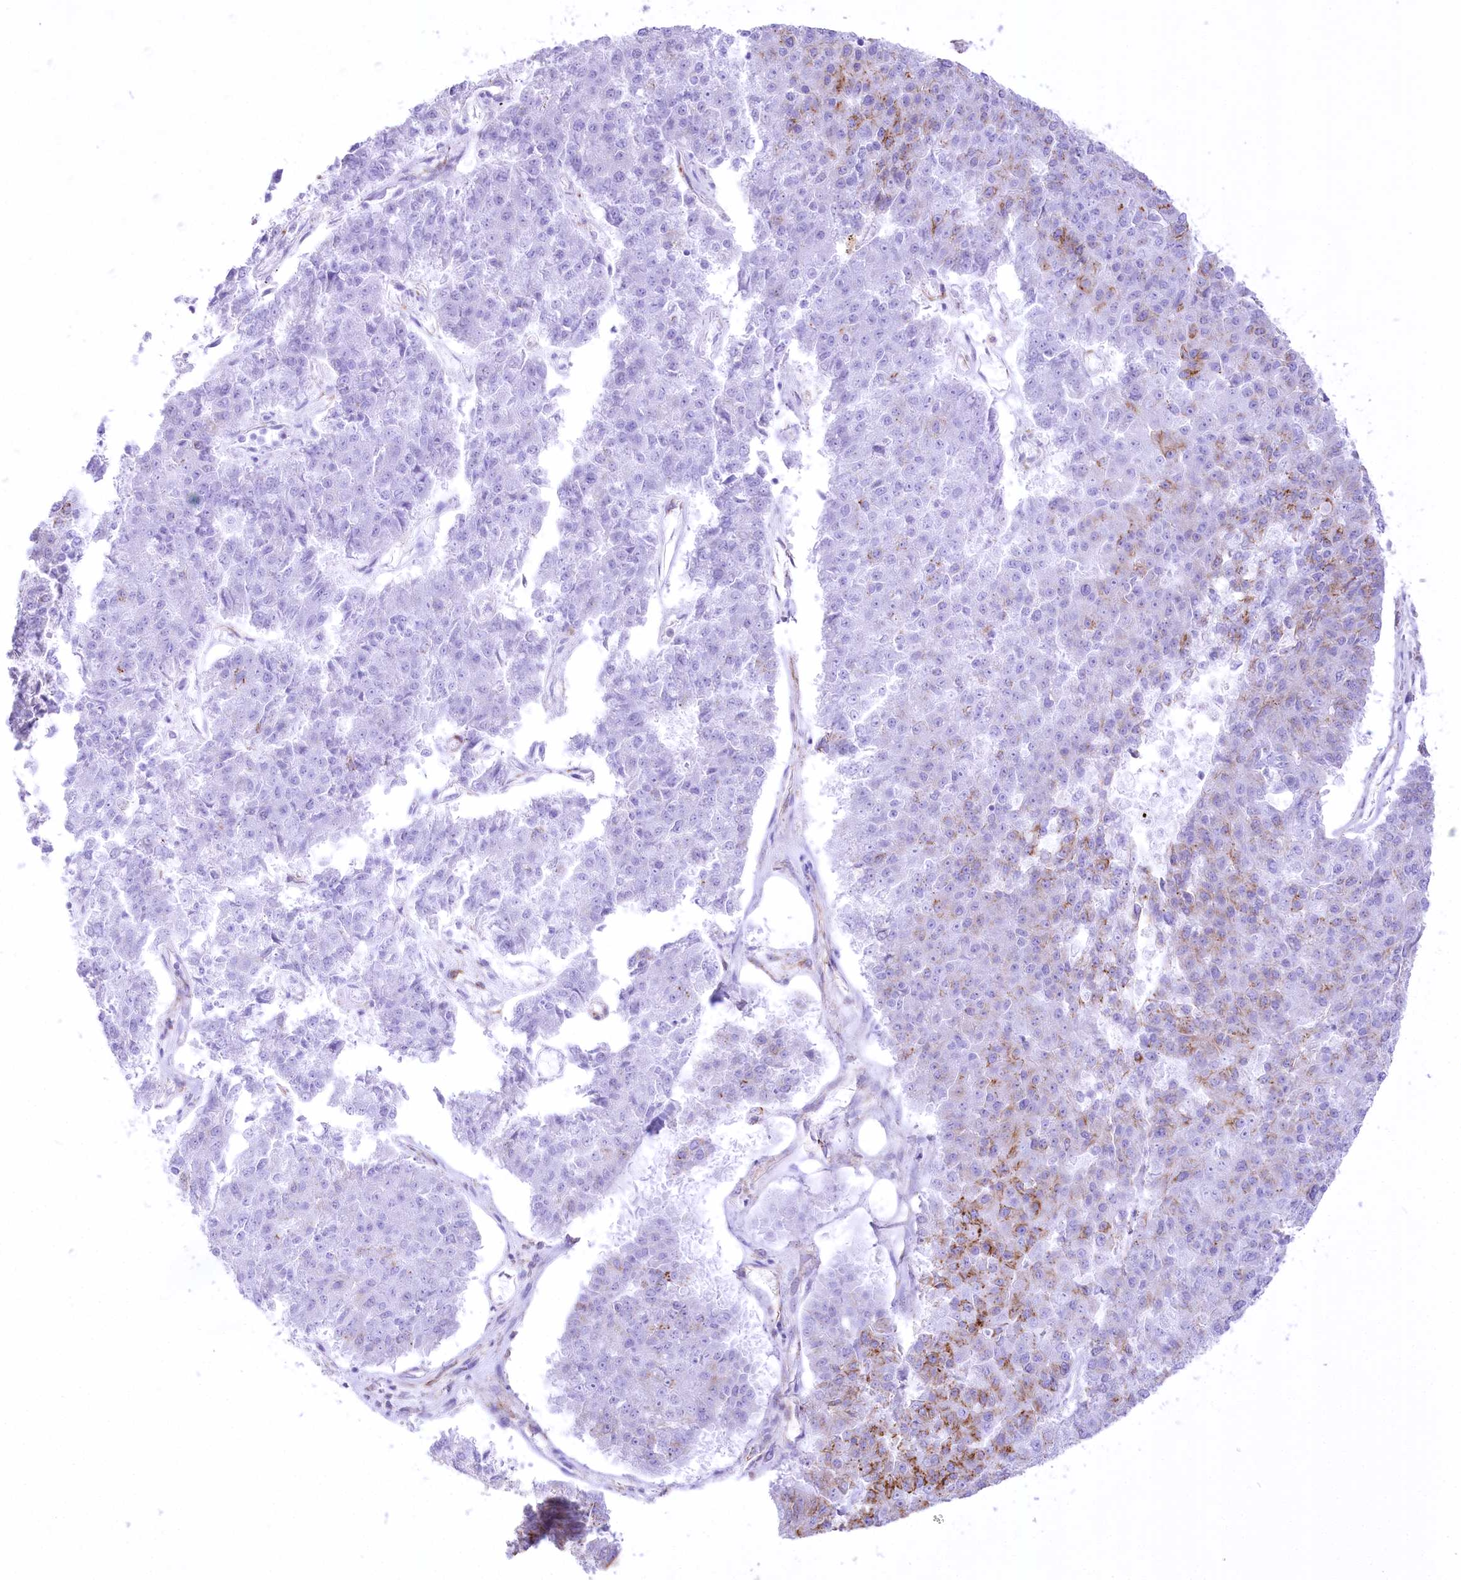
{"staining": {"intensity": "strong", "quantity": "25%-75%", "location": "cytoplasmic/membranous"}, "tissue": "pancreatic cancer", "cell_type": "Tumor cells", "image_type": "cancer", "snomed": [{"axis": "morphology", "description": "Adenocarcinoma, NOS"}, {"axis": "topography", "description": "Pancreas"}], "caption": "This micrograph demonstrates pancreatic cancer (adenocarcinoma) stained with IHC to label a protein in brown. The cytoplasmic/membranous of tumor cells show strong positivity for the protein. Nuclei are counter-stained blue.", "gene": "FAM216A", "patient": {"sex": "male", "age": 50}}